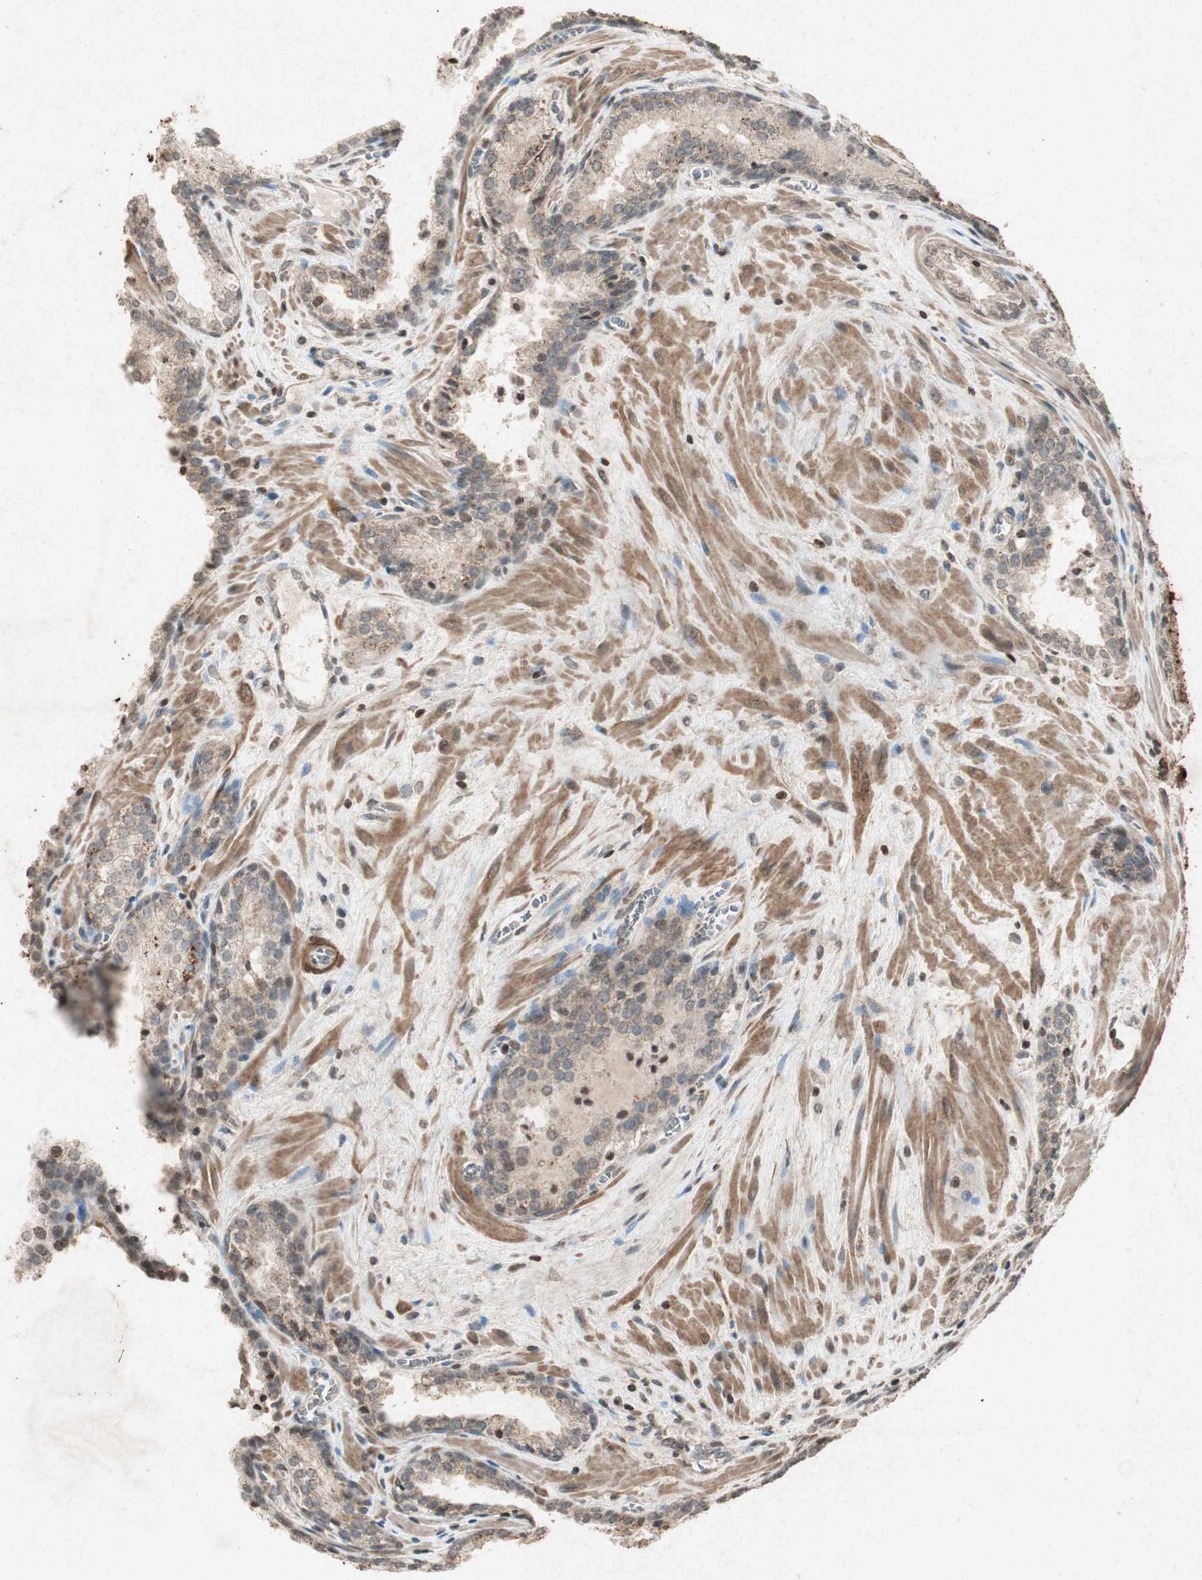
{"staining": {"intensity": "weak", "quantity": ">75%", "location": "cytoplasmic/membranous"}, "tissue": "prostate cancer", "cell_type": "Tumor cells", "image_type": "cancer", "snomed": [{"axis": "morphology", "description": "Adenocarcinoma, Low grade"}, {"axis": "topography", "description": "Prostate"}], "caption": "Prostate cancer (low-grade adenocarcinoma) was stained to show a protein in brown. There is low levels of weak cytoplasmic/membranous positivity in about >75% of tumor cells.", "gene": "PRKG1", "patient": {"sex": "male", "age": 60}}